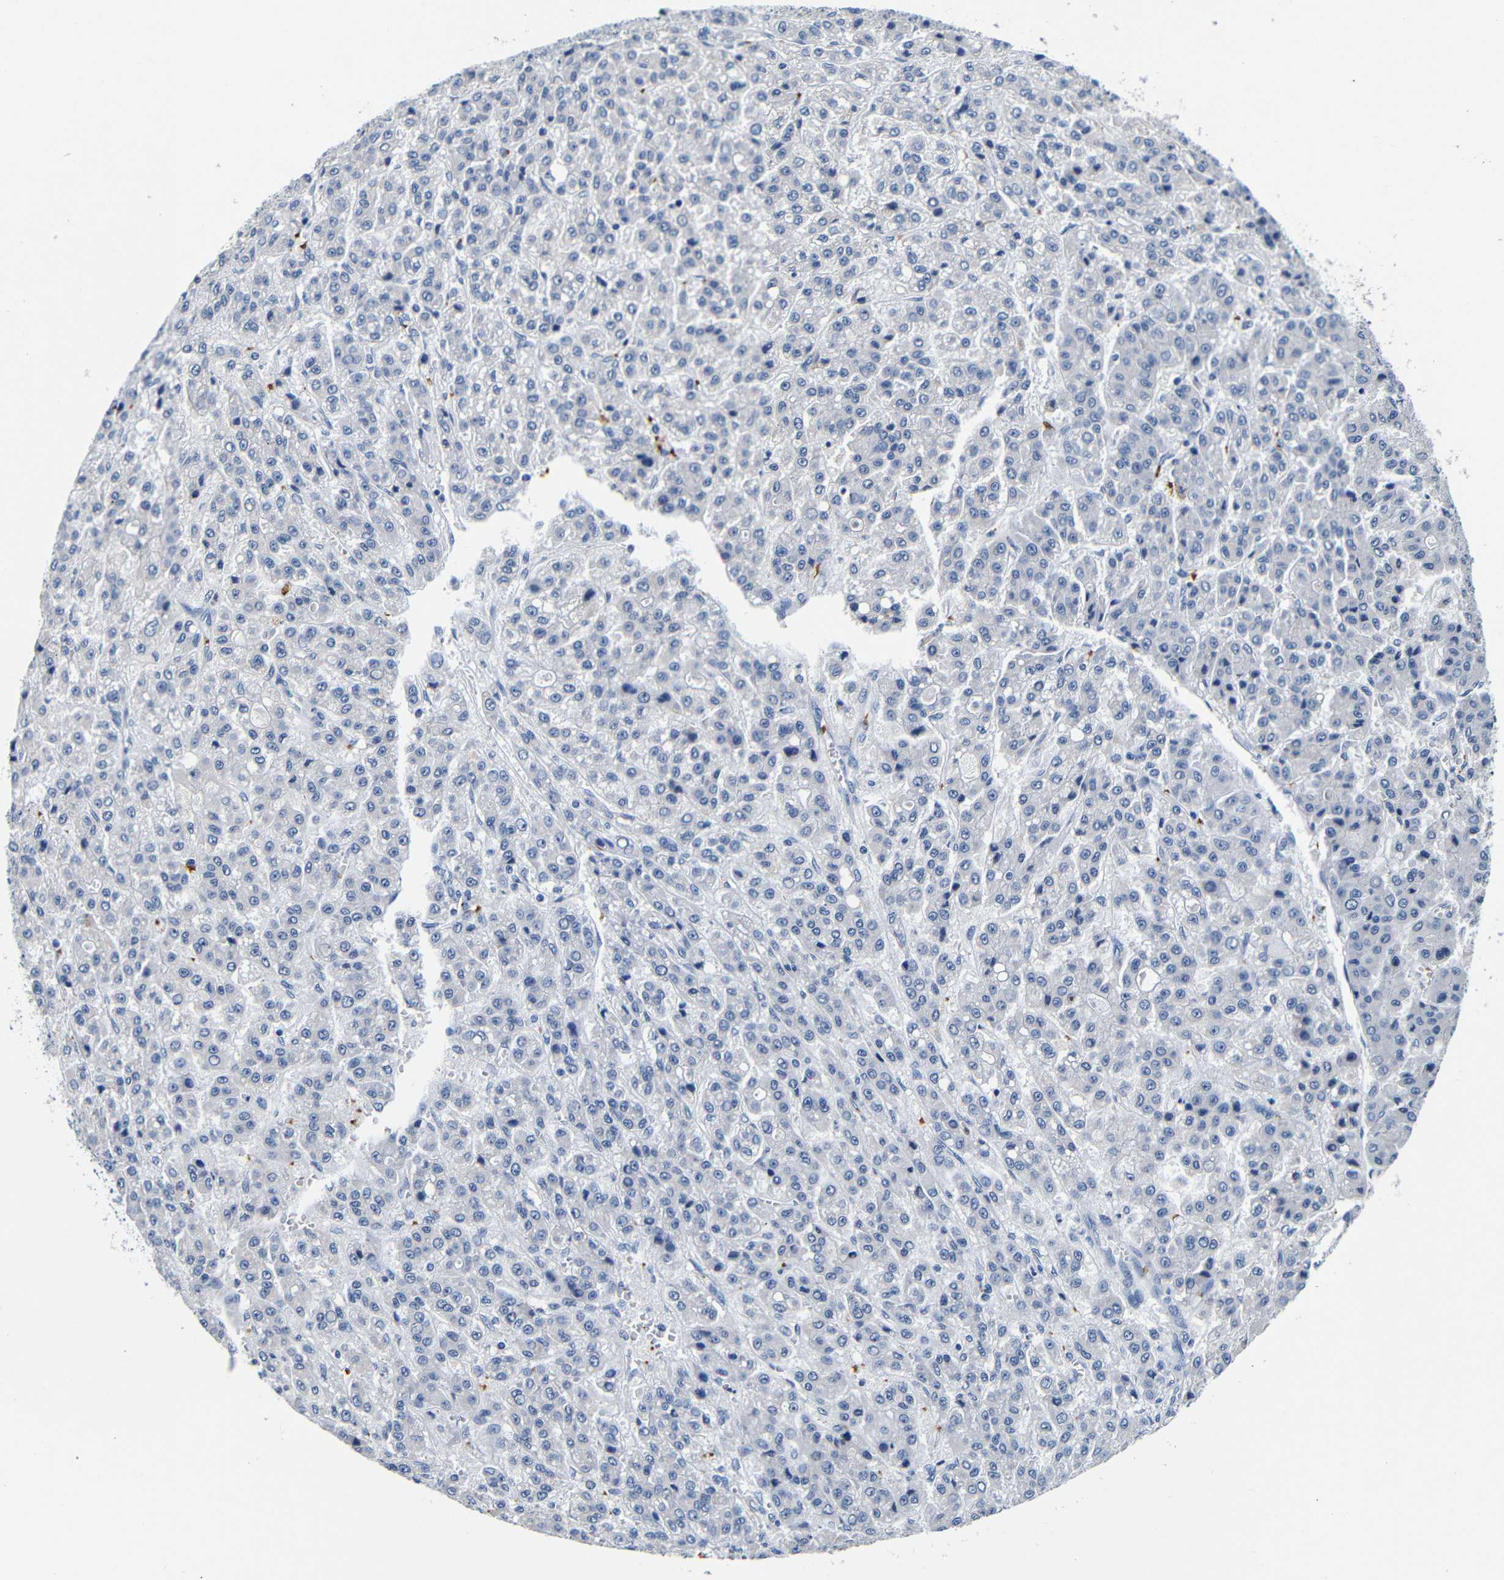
{"staining": {"intensity": "negative", "quantity": "none", "location": "none"}, "tissue": "liver cancer", "cell_type": "Tumor cells", "image_type": "cancer", "snomed": [{"axis": "morphology", "description": "Carcinoma, Hepatocellular, NOS"}, {"axis": "topography", "description": "Liver"}], "caption": "DAB immunohistochemical staining of hepatocellular carcinoma (liver) displays no significant positivity in tumor cells. (IHC, brightfield microscopy, high magnification).", "gene": "GP1BA", "patient": {"sex": "male", "age": 70}}